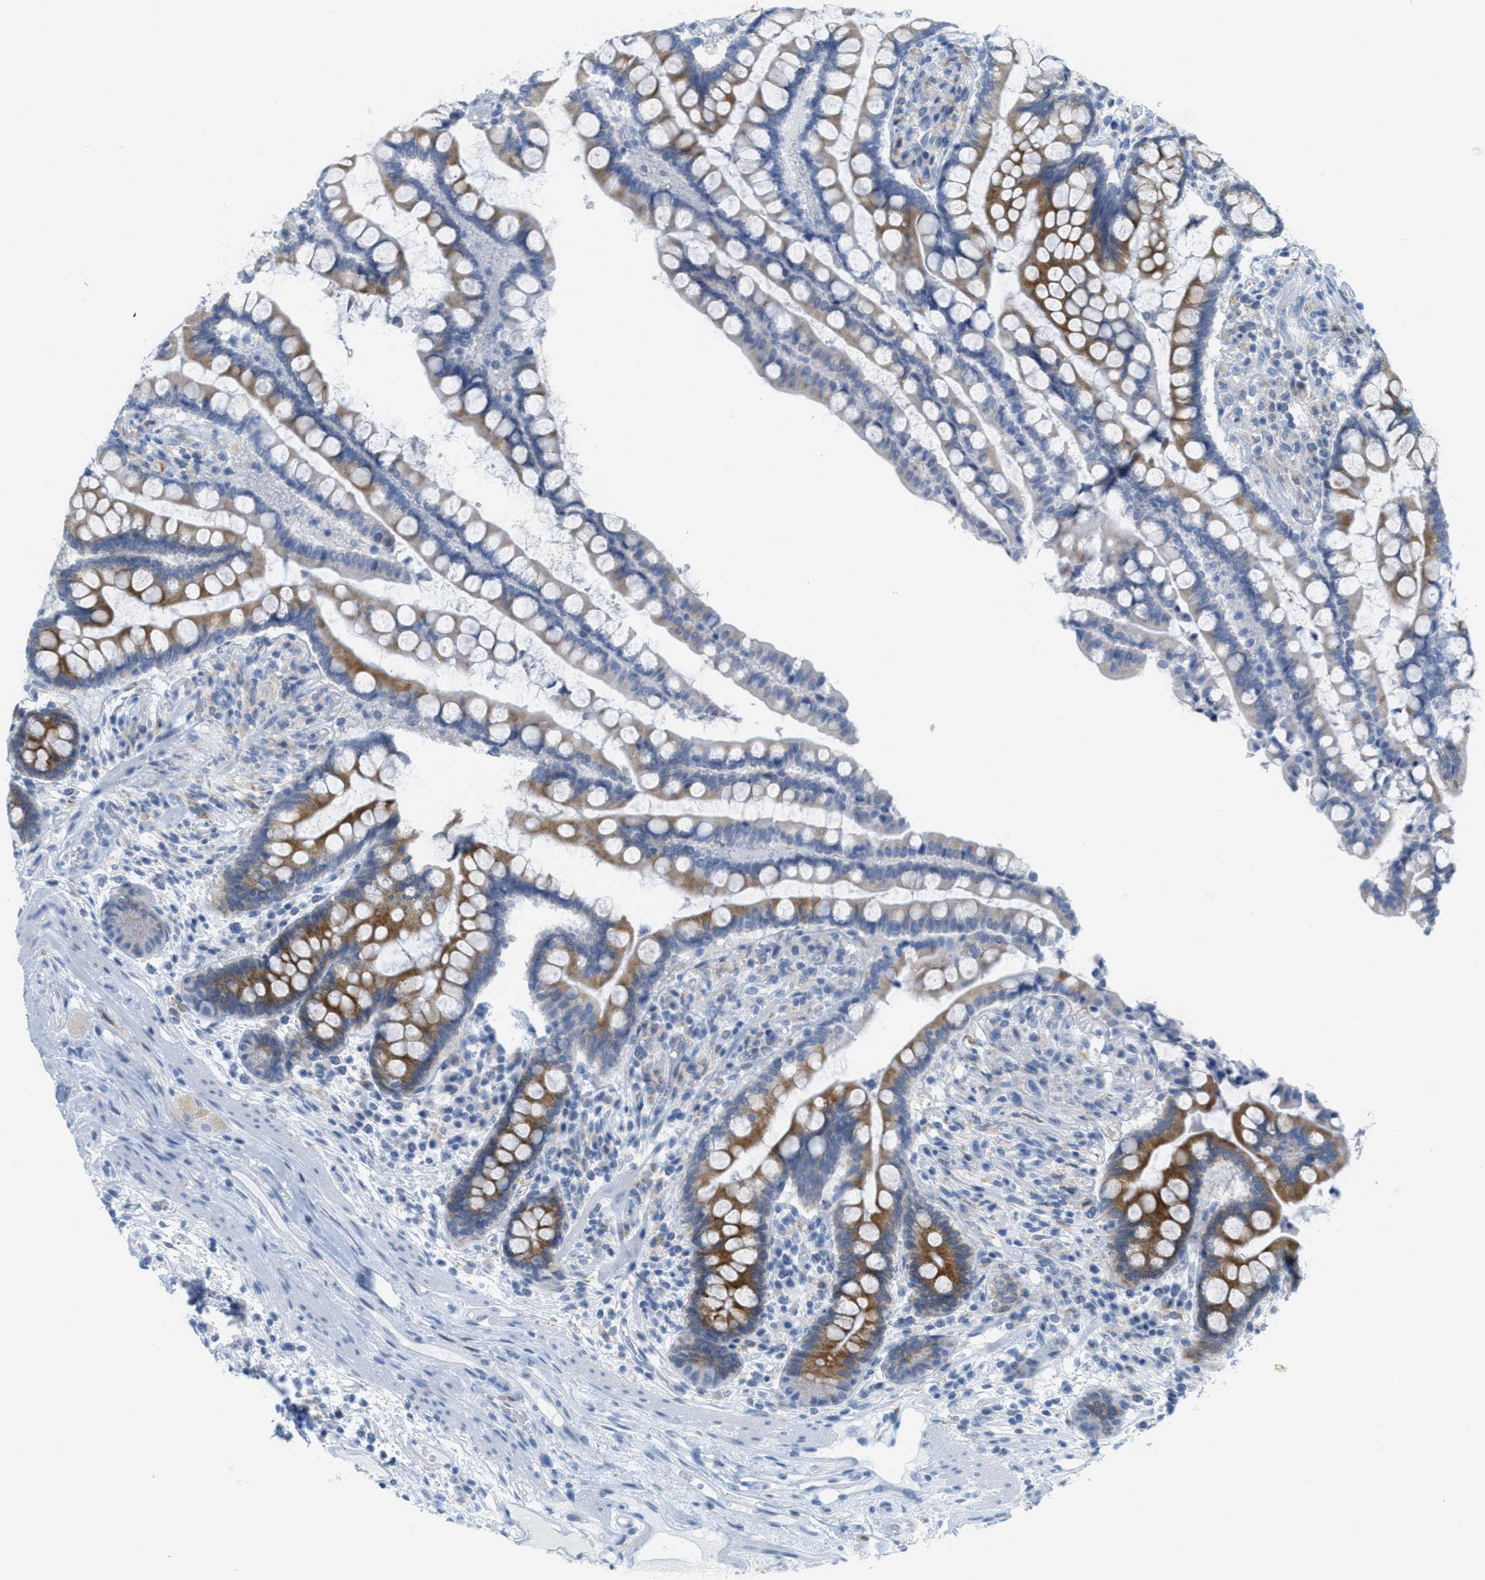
{"staining": {"intensity": "negative", "quantity": "none", "location": "none"}, "tissue": "colon", "cell_type": "Endothelial cells", "image_type": "normal", "snomed": [{"axis": "morphology", "description": "Normal tissue, NOS"}, {"axis": "topography", "description": "Colon"}], "caption": "Immunohistochemistry photomicrograph of normal colon: human colon stained with DAB (3,3'-diaminobenzidine) displays no significant protein expression in endothelial cells. (DAB (3,3'-diaminobenzidine) IHC with hematoxylin counter stain).", "gene": "TEX264", "patient": {"sex": "male", "age": 73}}